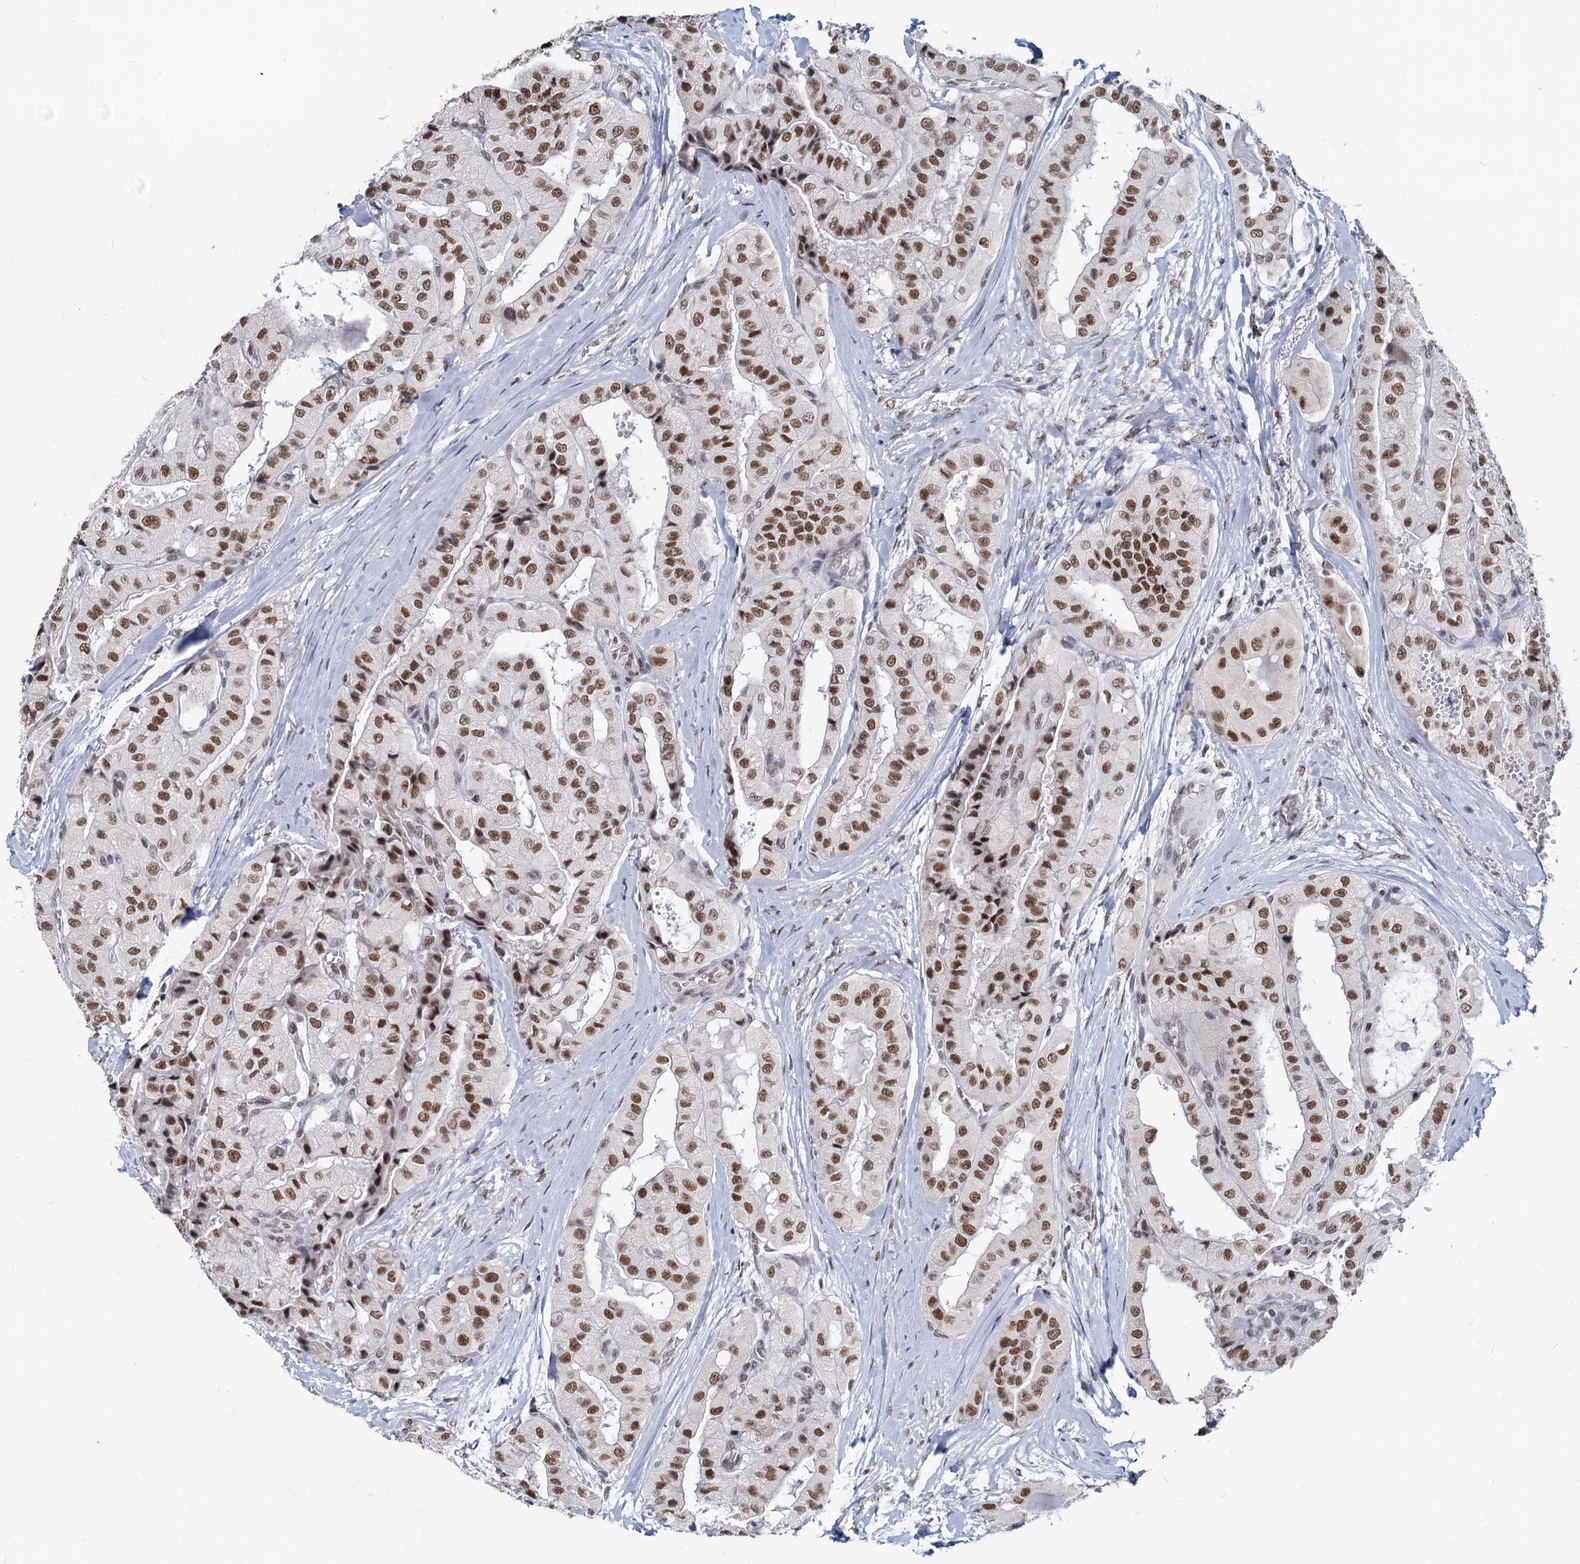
{"staining": {"intensity": "moderate", "quantity": ">75%", "location": "nuclear"}, "tissue": "thyroid cancer", "cell_type": "Tumor cells", "image_type": "cancer", "snomed": [{"axis": "morphology", "description": "Papillary adenocarcinoma, NOS"}, {"axis": "topography", "description": "Thyroid gland"}], "caption": "DAB immunohistochemical staining of human papillary adenocarcinoma (thyroid) shows moderate nuclear protein staining in approximately >75% of tumor cells.", "gene": "METTL14", "patient": {"sex": "female", "age": 59}}